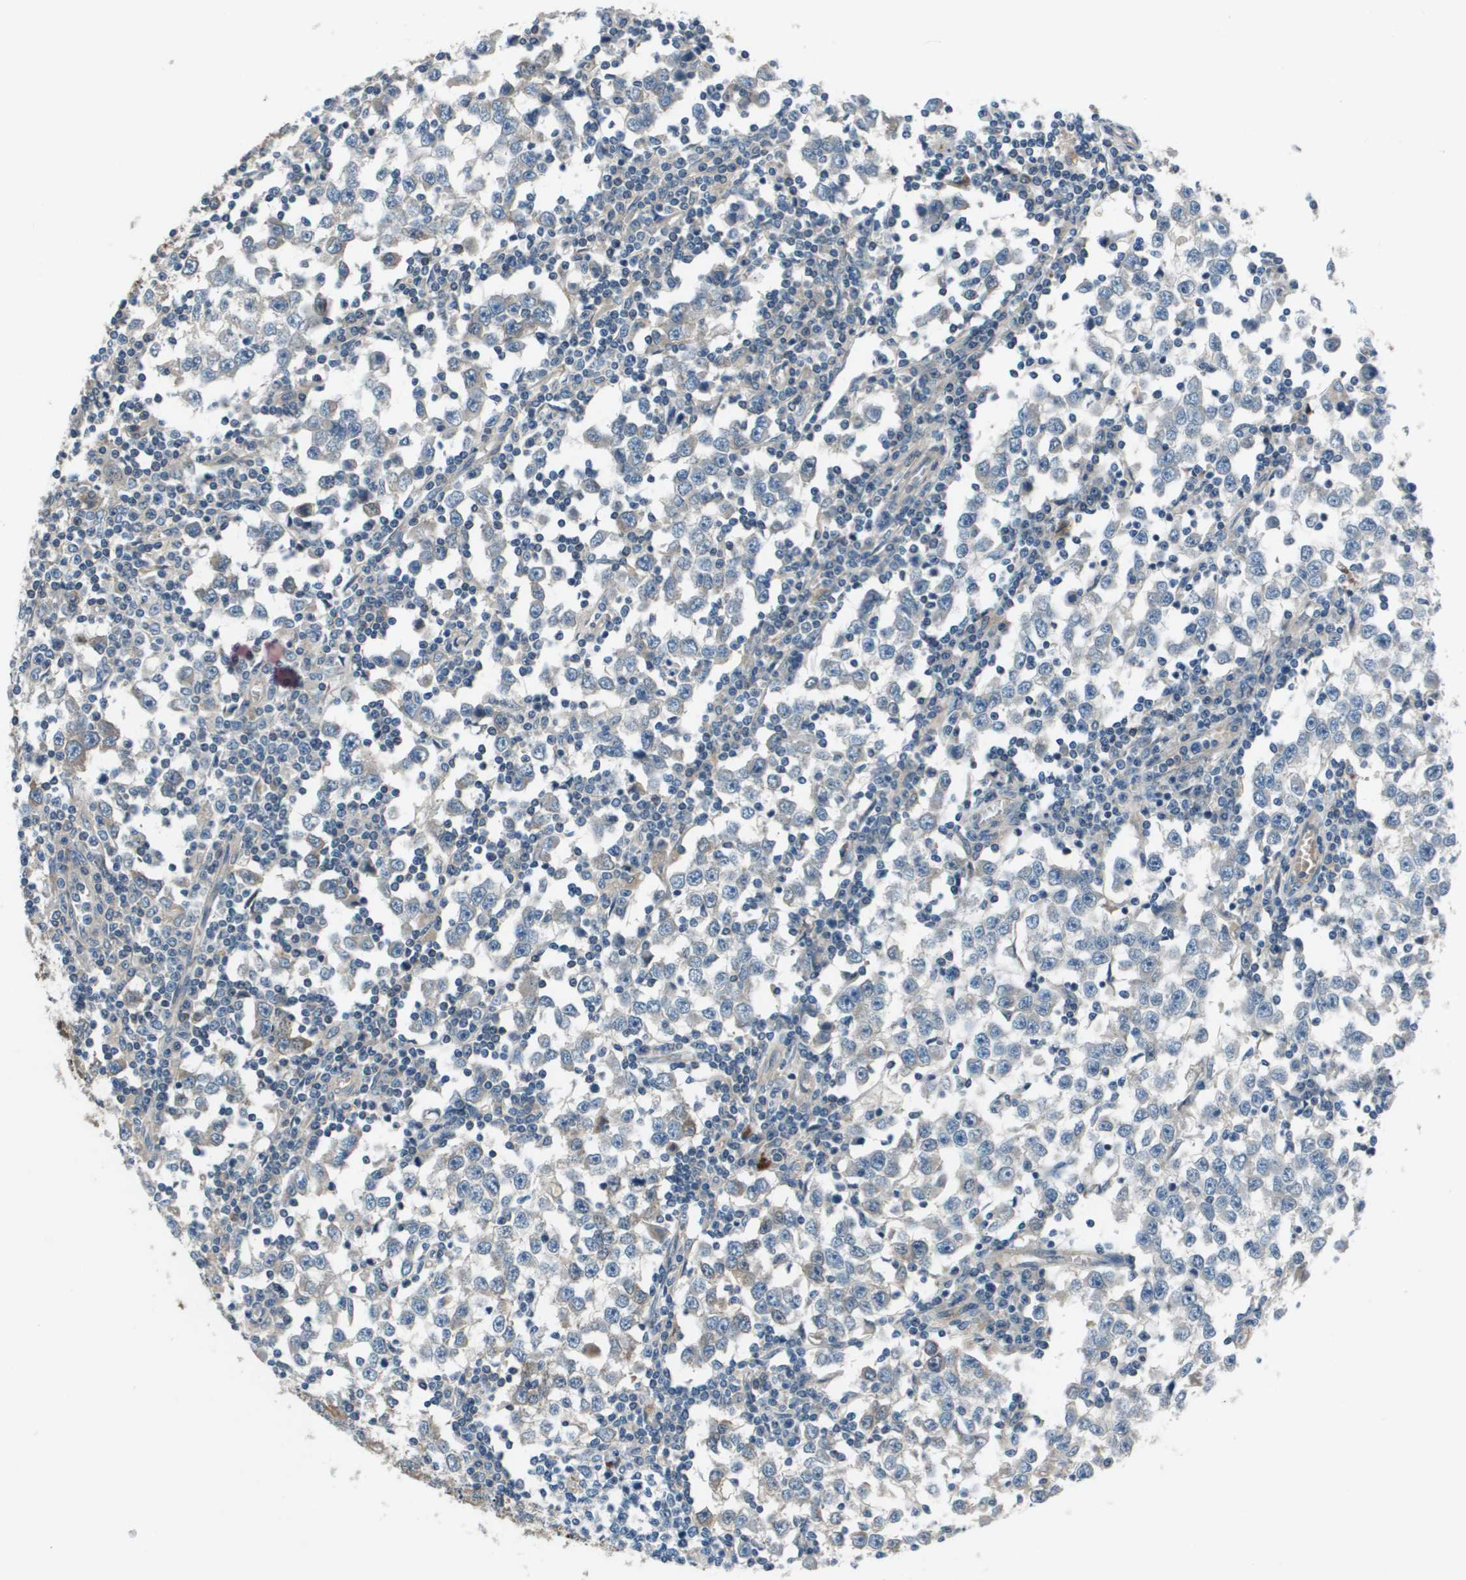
{"staining": {"intensity": "negative", "quantity": "none", "location": "none"}, "tissue": "testis cancer", "cell_type": "Tumor cells", "image_type": "cancer", "snomed": [{"axis": "morphology", "description": "Seminoma, NOS"}, {"axis": "topography", "description": "Testis"}], "caption": "This is a image of immunohistochemistry staining of seminoma (testis), which shows no staining in tumor cells.", "gene": "PCOLCE", "patient": {"sex": "male", "age": 65}}